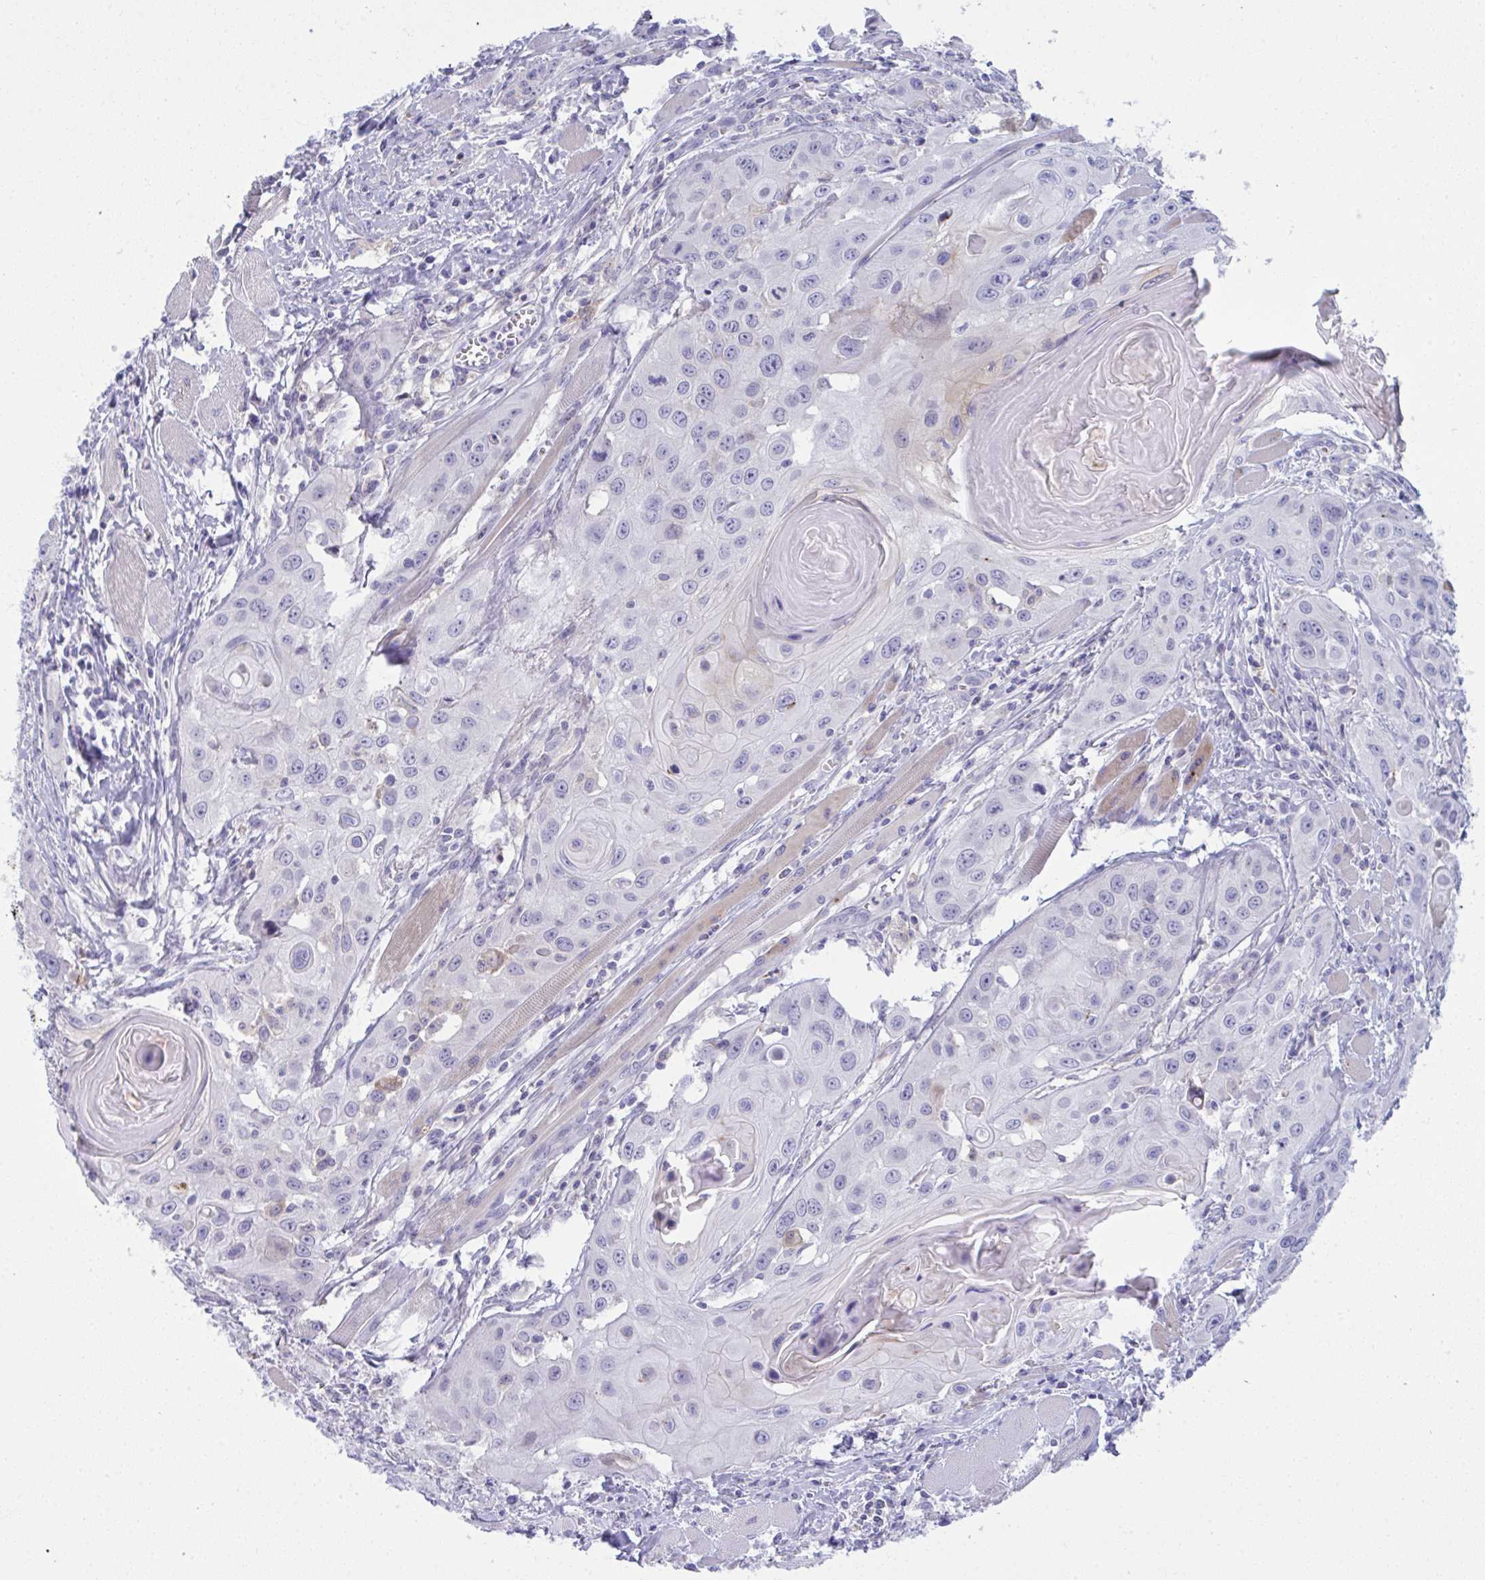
{"staining": {"intensity": "weak", "quantity": "<25%", "location": "cytoplasmic/membranous"}, "tissue": "head and neck cancer", "cell_type": "Tumor cells", "image_type": "cancer", "snomed": [{"axis": "morphology", "description": "Squamous cell carcinoma, NOS"}, {"axis": "topography", "description": "Oral tissue"}, {"axis": "topography", "description": "Head-Neck"}], "caption": "Photomicrograph shows no protein expression in tumor cells of head and neck squamous cell carcinoma tissue. (Brightfield microscopy of DAB IHC at high magnification).", "gene": "RGPD5", "patient": {"sex": "male", "age": 58}}